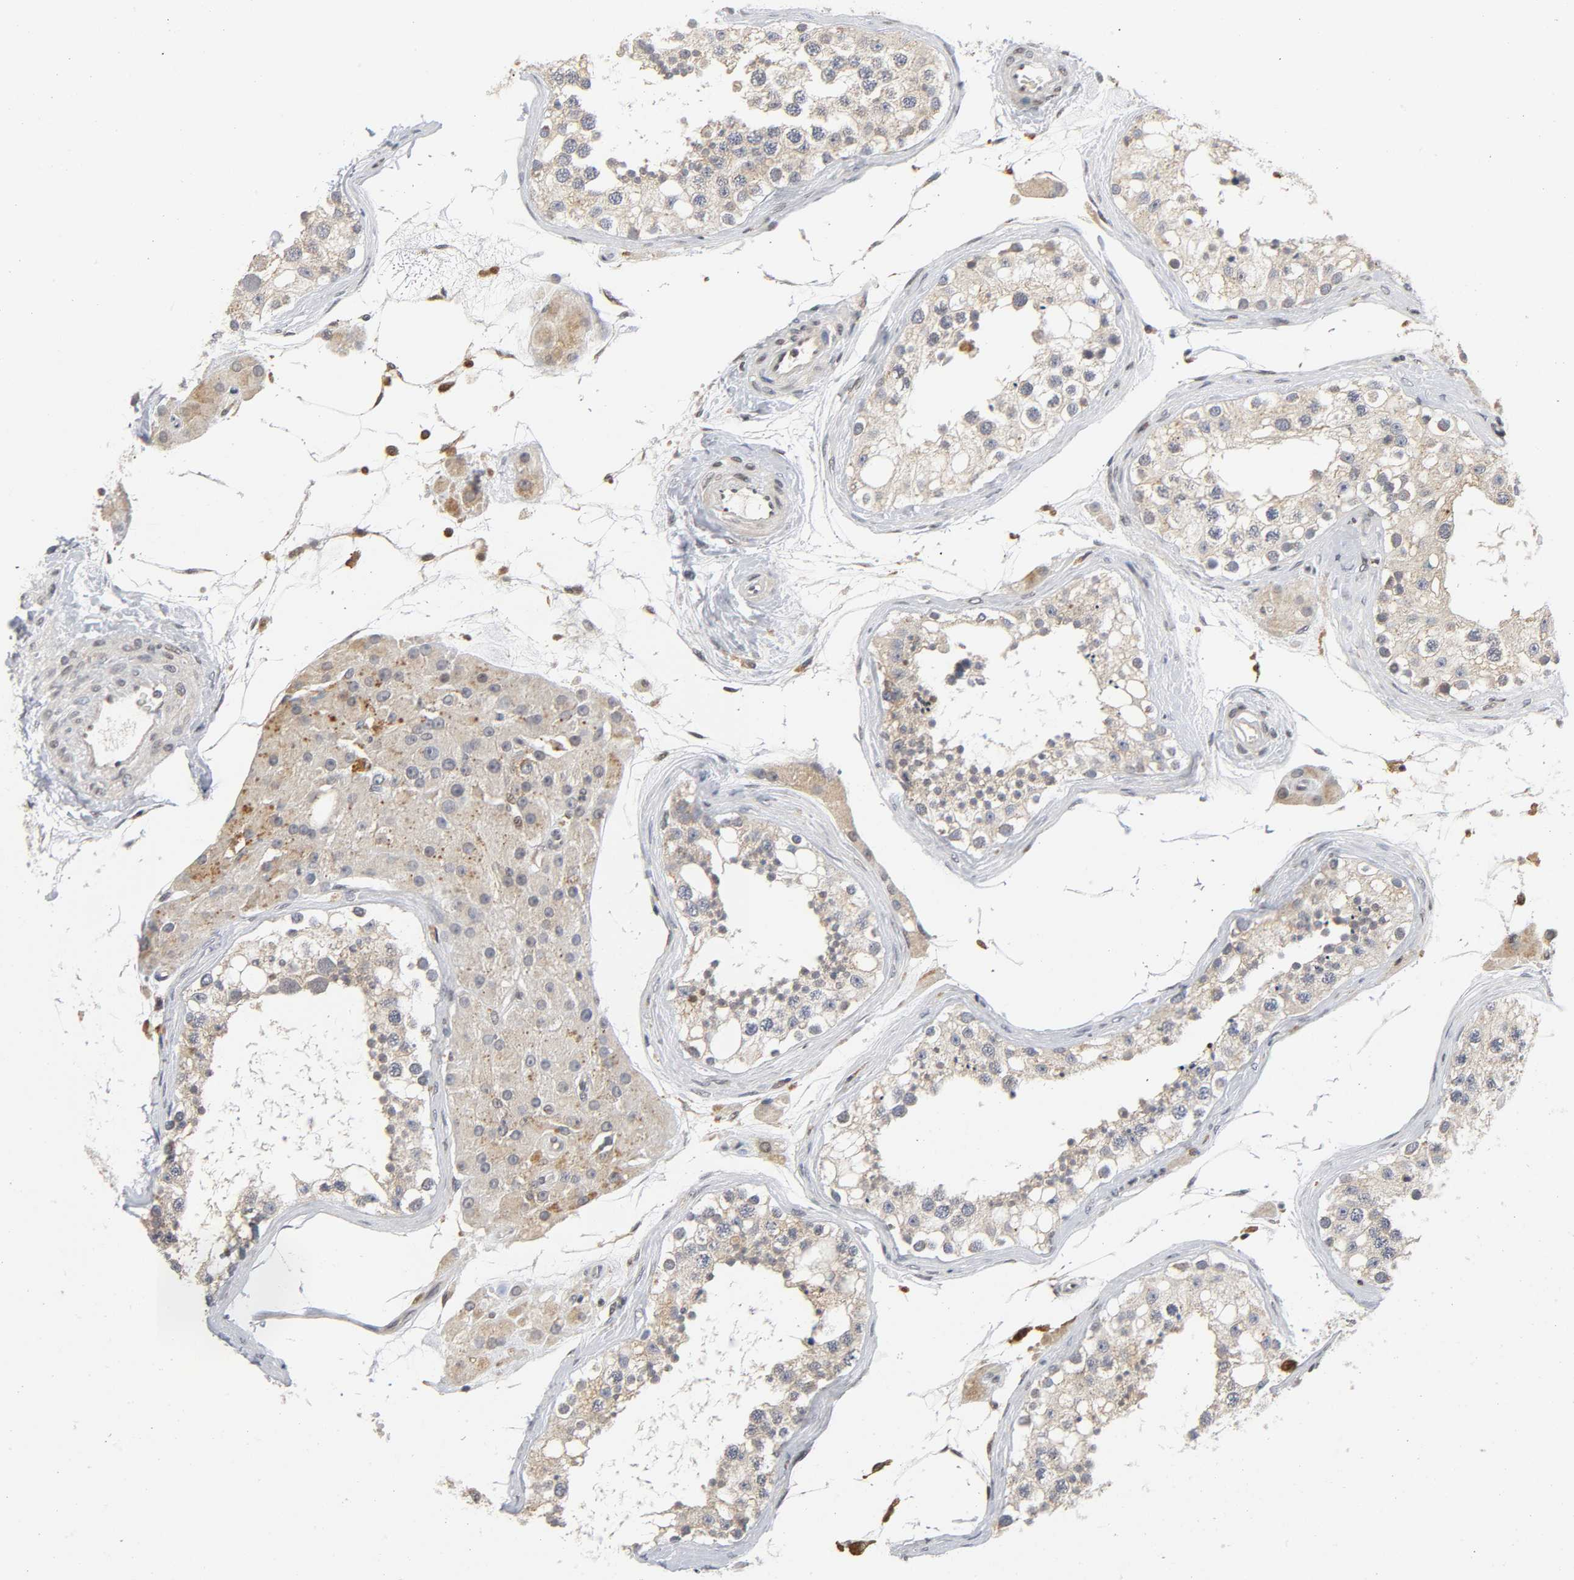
{"staining": {"intensity": "weak", "quantity": "<25%", "location": "cytoplasmic/membranous"}, "tissue": "testis", "cell_type": "Cells in seminiferous ducts", "image_type": "normal", "snomed": [{"axis": "morphology", "description": "Normal tissue, NOS"}, {"axis": "topography", "description": "Testis"}], "caption": "This image is of unremarkable testis stained with immunohistochemistry to label a protein in brown with the nuclei are counter-stained blue. There is no positivity in cells in seminiferous ducts. Brightfield microscopy of IHC stained with DAB (3,3'-diaminobenzidine) (brown) and hematoxylin (blue), captured at high magnification.", "gene": "KAT2B", "patient": {"sex": "male", "age": 68}}